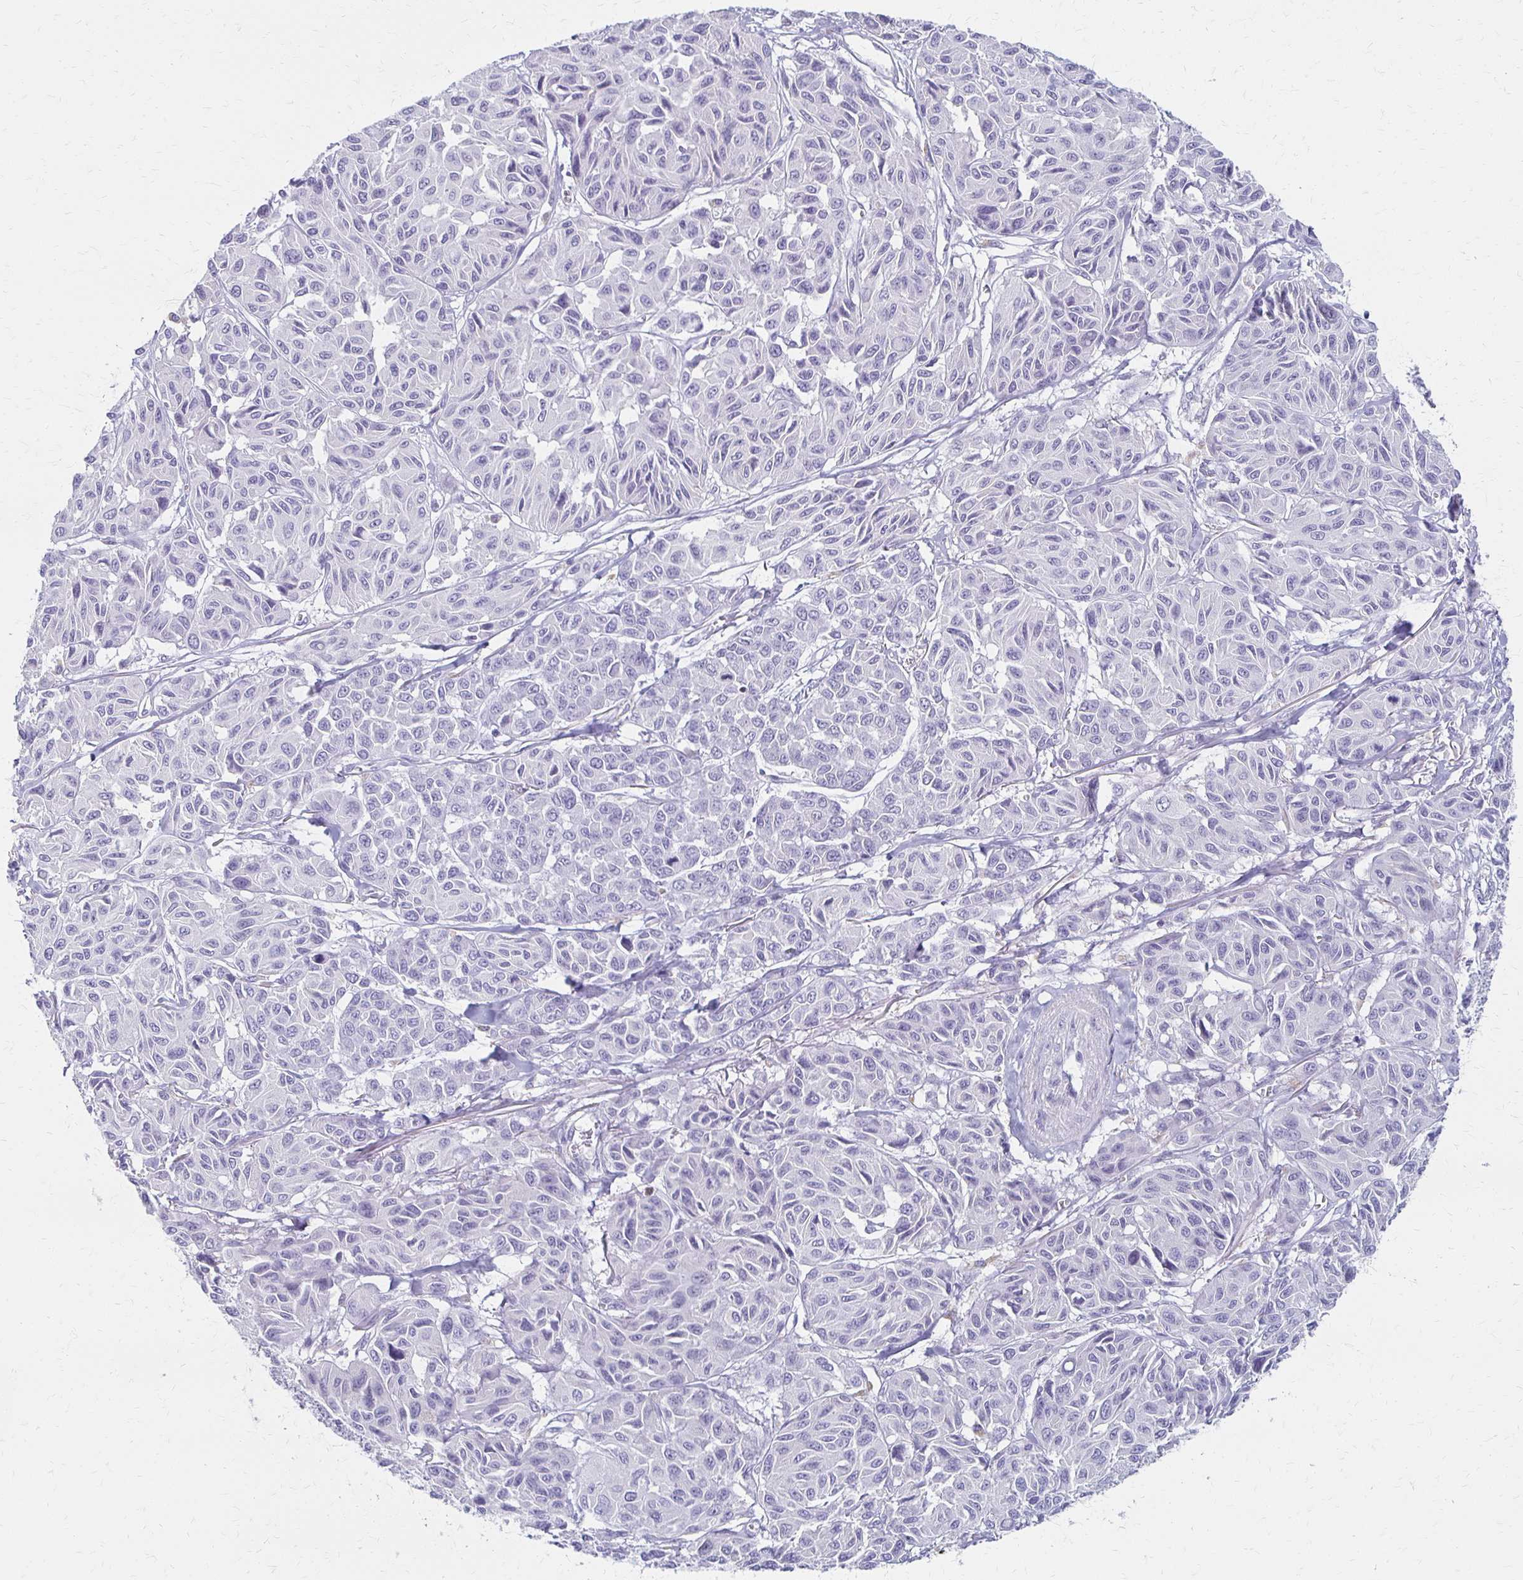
{"staining": {"intensity": "negative", "quantity": "none", "location": "none"}, "tissue": "melanoma", "cell_type": "Tumor cells", "image_type": "cancer", "snomed": [{"axis": "morphology", "description": "Malignant melanoma, NOS"}, {"axis": "topography", "description": "Skin"}], "caption": "Immunohistochemistry (IHC) micrograph of human melanoma stained for a protein (brown), which displays no positivity in tumor cells.", "gene": "IVL", "patient": {"sex": "female", "age": 66}}